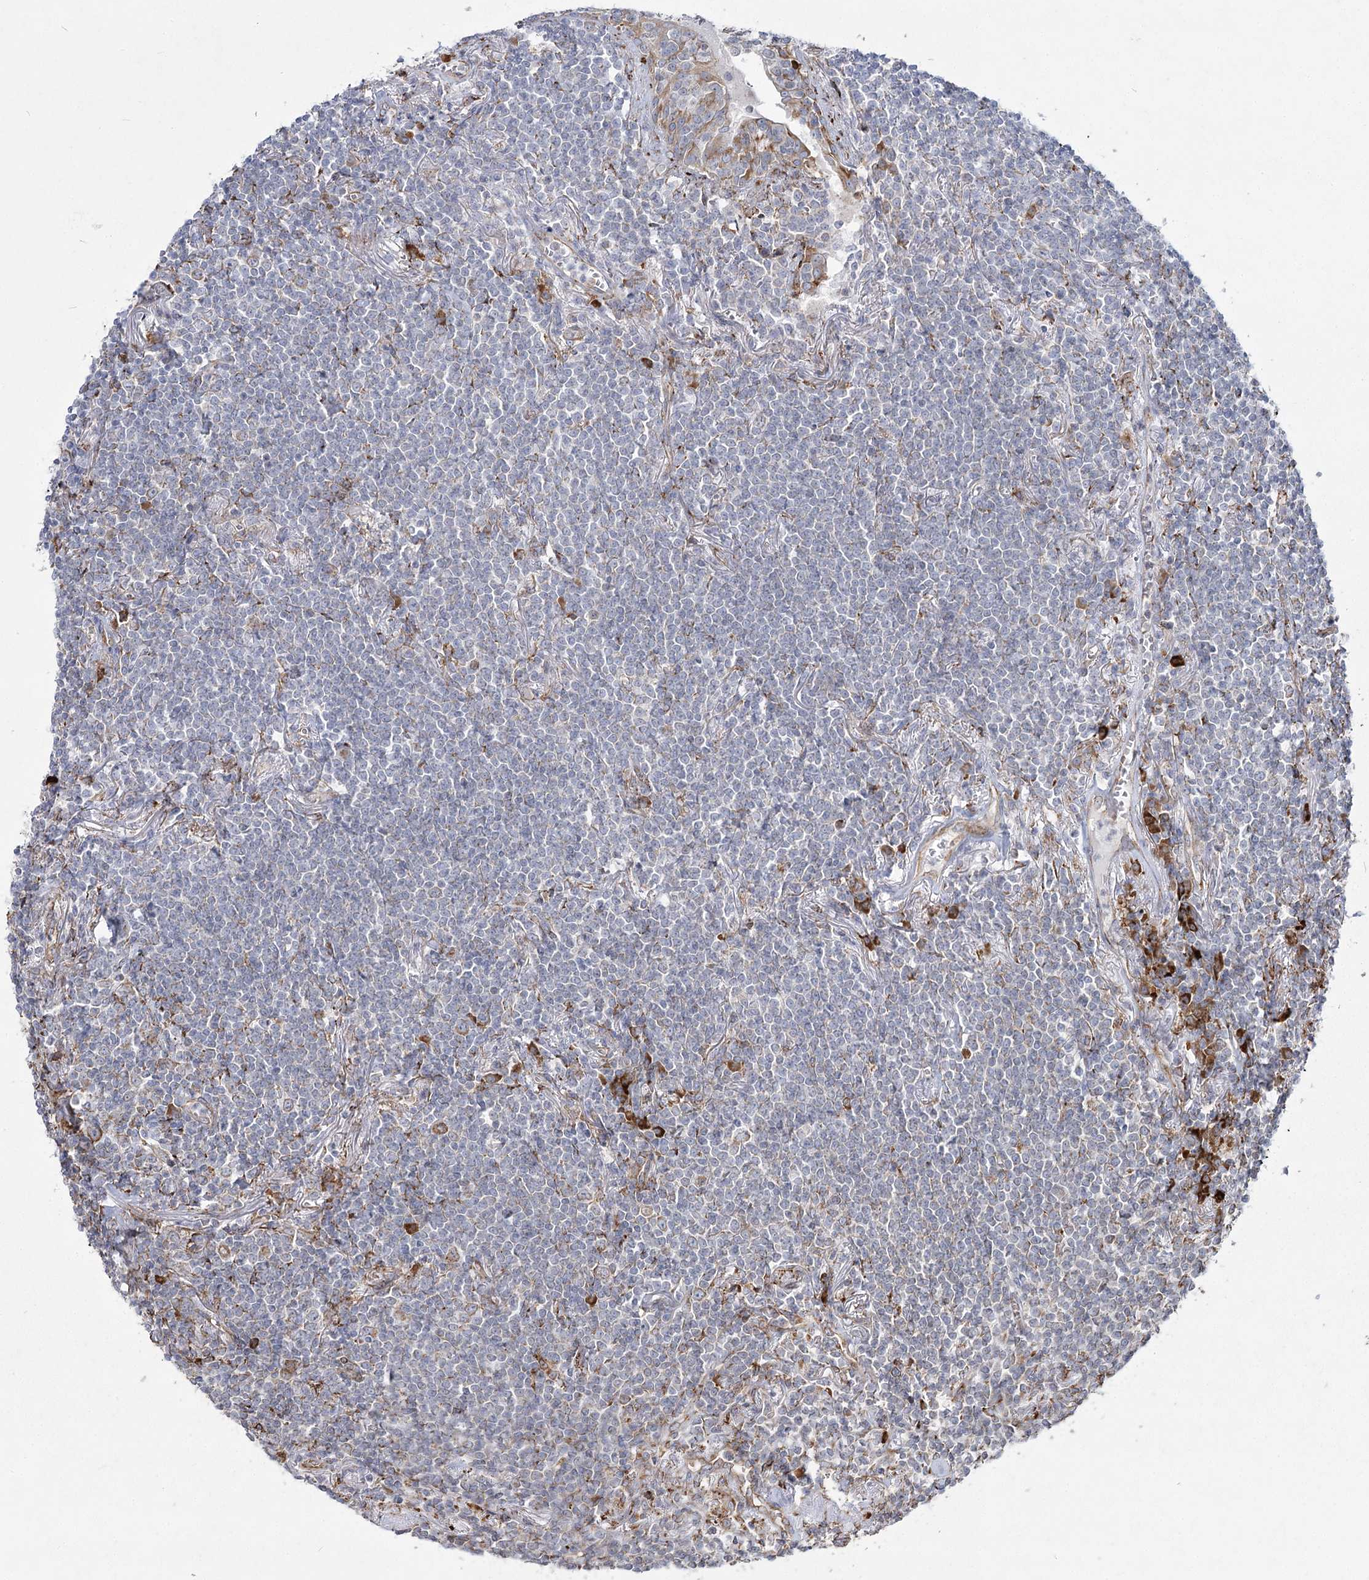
{"staining": {"intensity": "negative", "quantity": "none", "location": "none"}, "tissue": "lymphoma", "cell_type": "Tumor cells", "image_type": "cancer", "snomed": [{"axis": "morphology", "description": "Malignant lymphoma, non-Hodgkin's type, Low grade"}, {"axis": "topography", "description": "Lung"}], "caption": "Tumor cells show no significant protein staining in lymphoma.", "gene": "NHLRC2", "patient": {"sex": "female", "age": 71}}